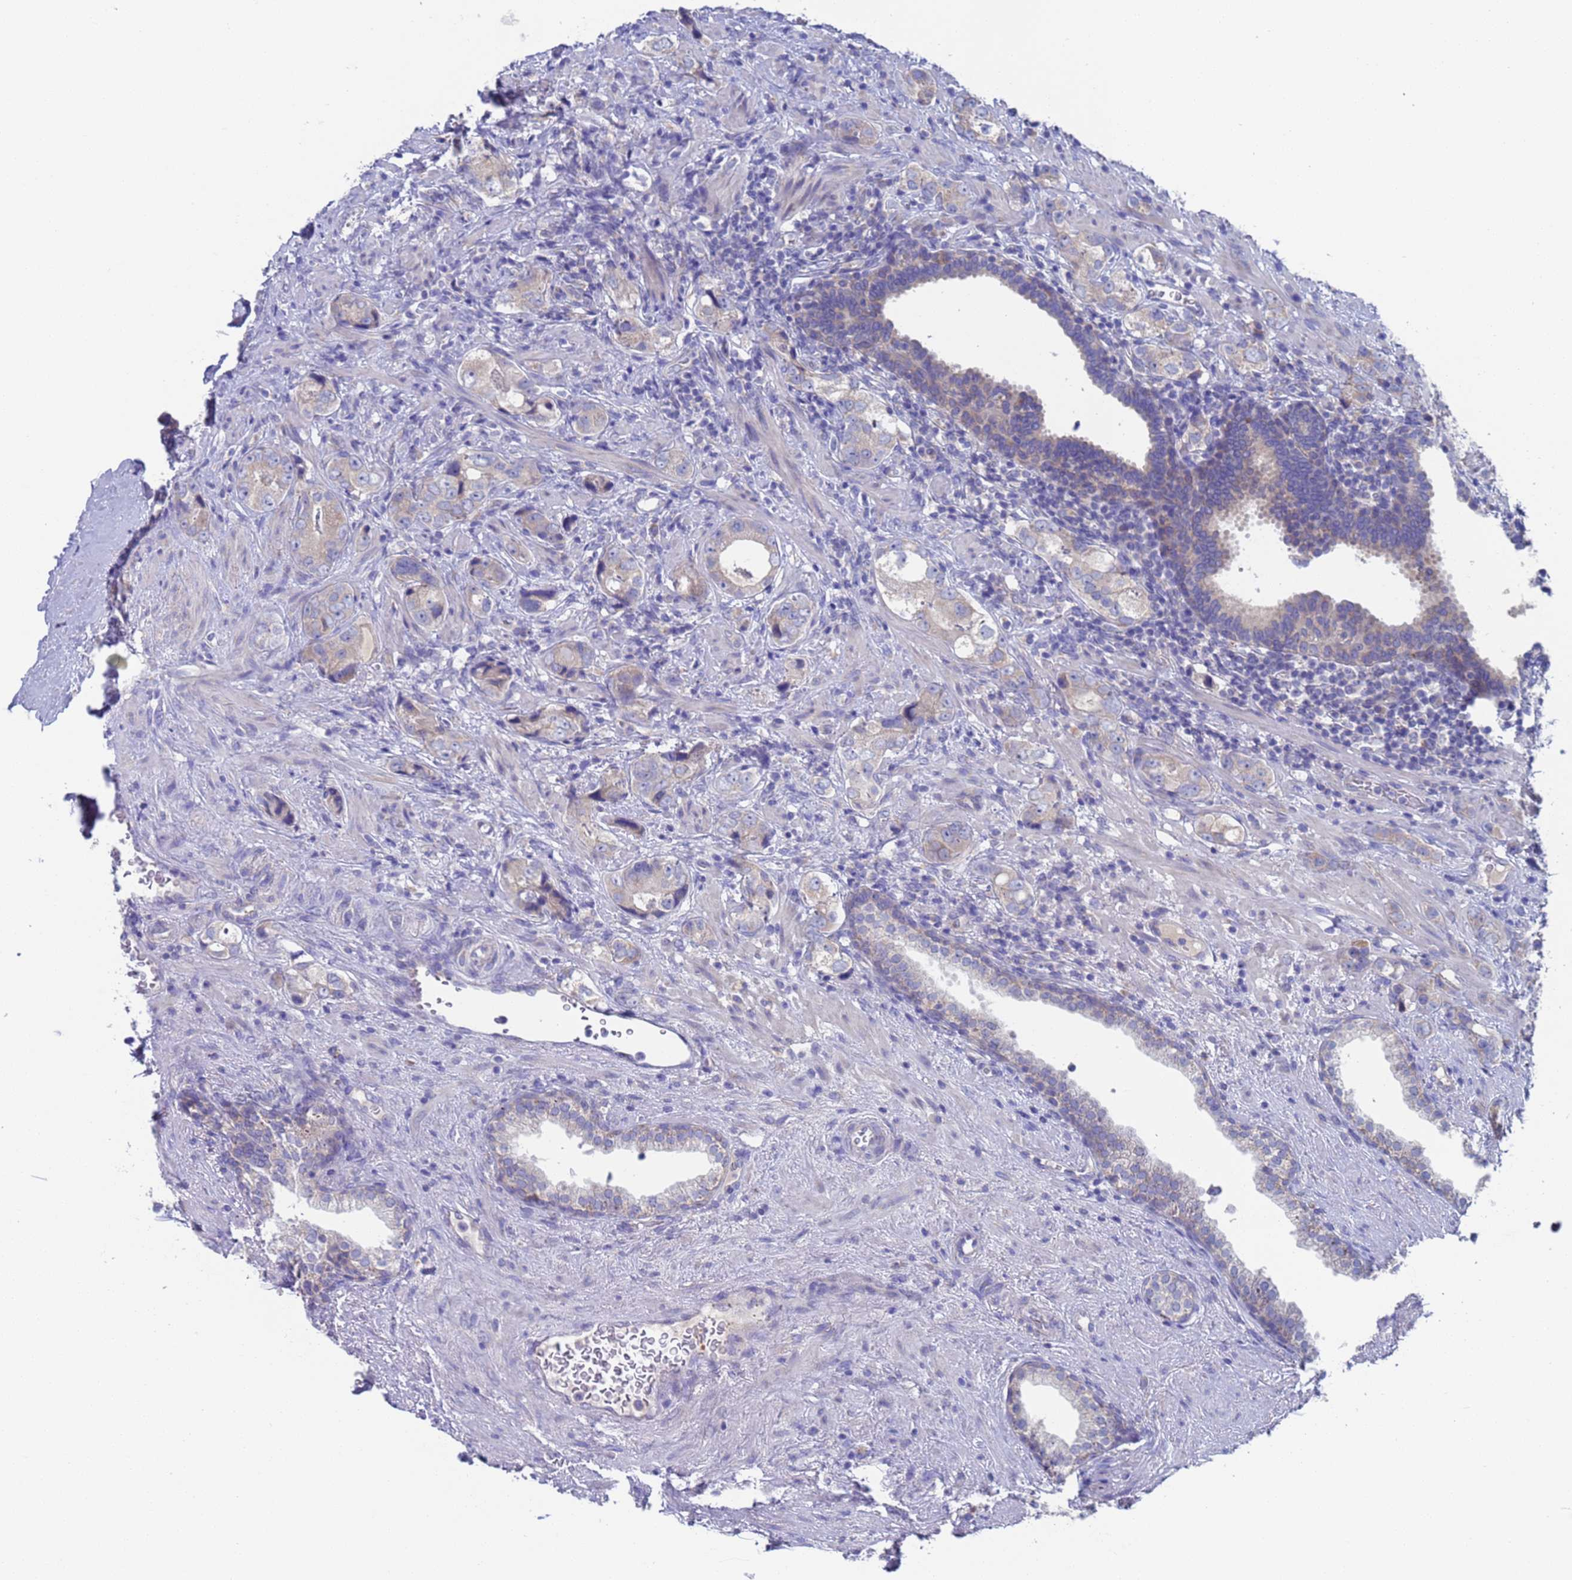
{"staining": {"intensity": "negative", "quantity": "none", "location": "none"}, "tissue": "prostate cancer", "cell_type": "Tumor cells", "image_type": "cancer", "snomed": [{"axis": "morphology", "description": "Adenocarcinoma, High grade"}, {"axis": "topography", "description": "Prostate"}], "caption": "High power microscopy image of an IHC histopathology image of adenocarcinoma (high-grade) (prostate), revealing no significant positivity in tumor cells.", "gene": "PET117", "patient": {"sex": "male", "age": 63}}